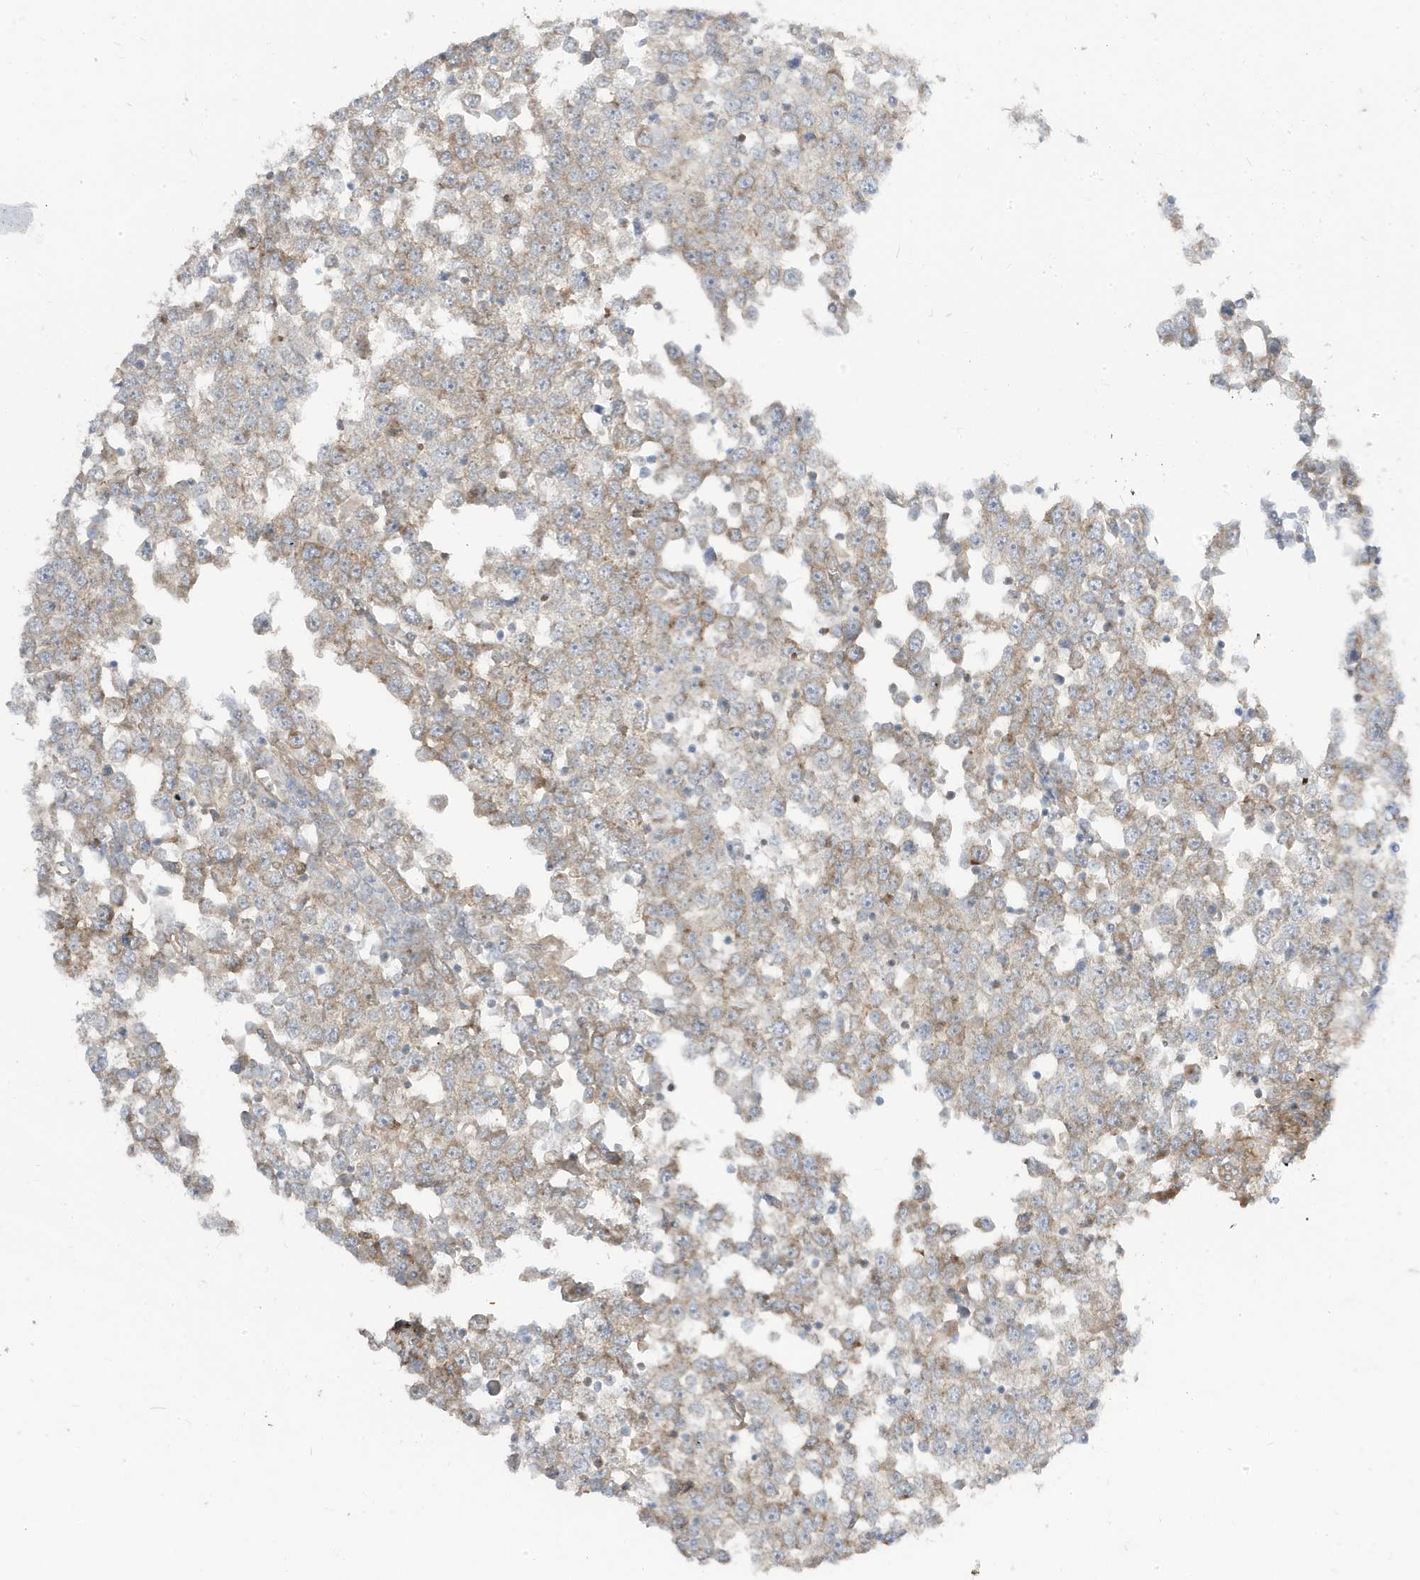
{"staining": {"intensity": "weak", "quantity": "<25%", "location": "cytoplasmic/membranous"}, "tissue": "testis cancer", "cell_type": "Tumor cells", "image_type": "cancer", "snomed": [{"axis": "morphology", "description": "Seminoma, NOS"}, {"axis": "topography", "description": "Testis"}], "caption": "Testis cancer (seminoma) stained for a protein using immunohistochemistry demonstrates no expression tumor cells.", "gene": "STAM", "patient": {"sex": "male", "age": 65}}